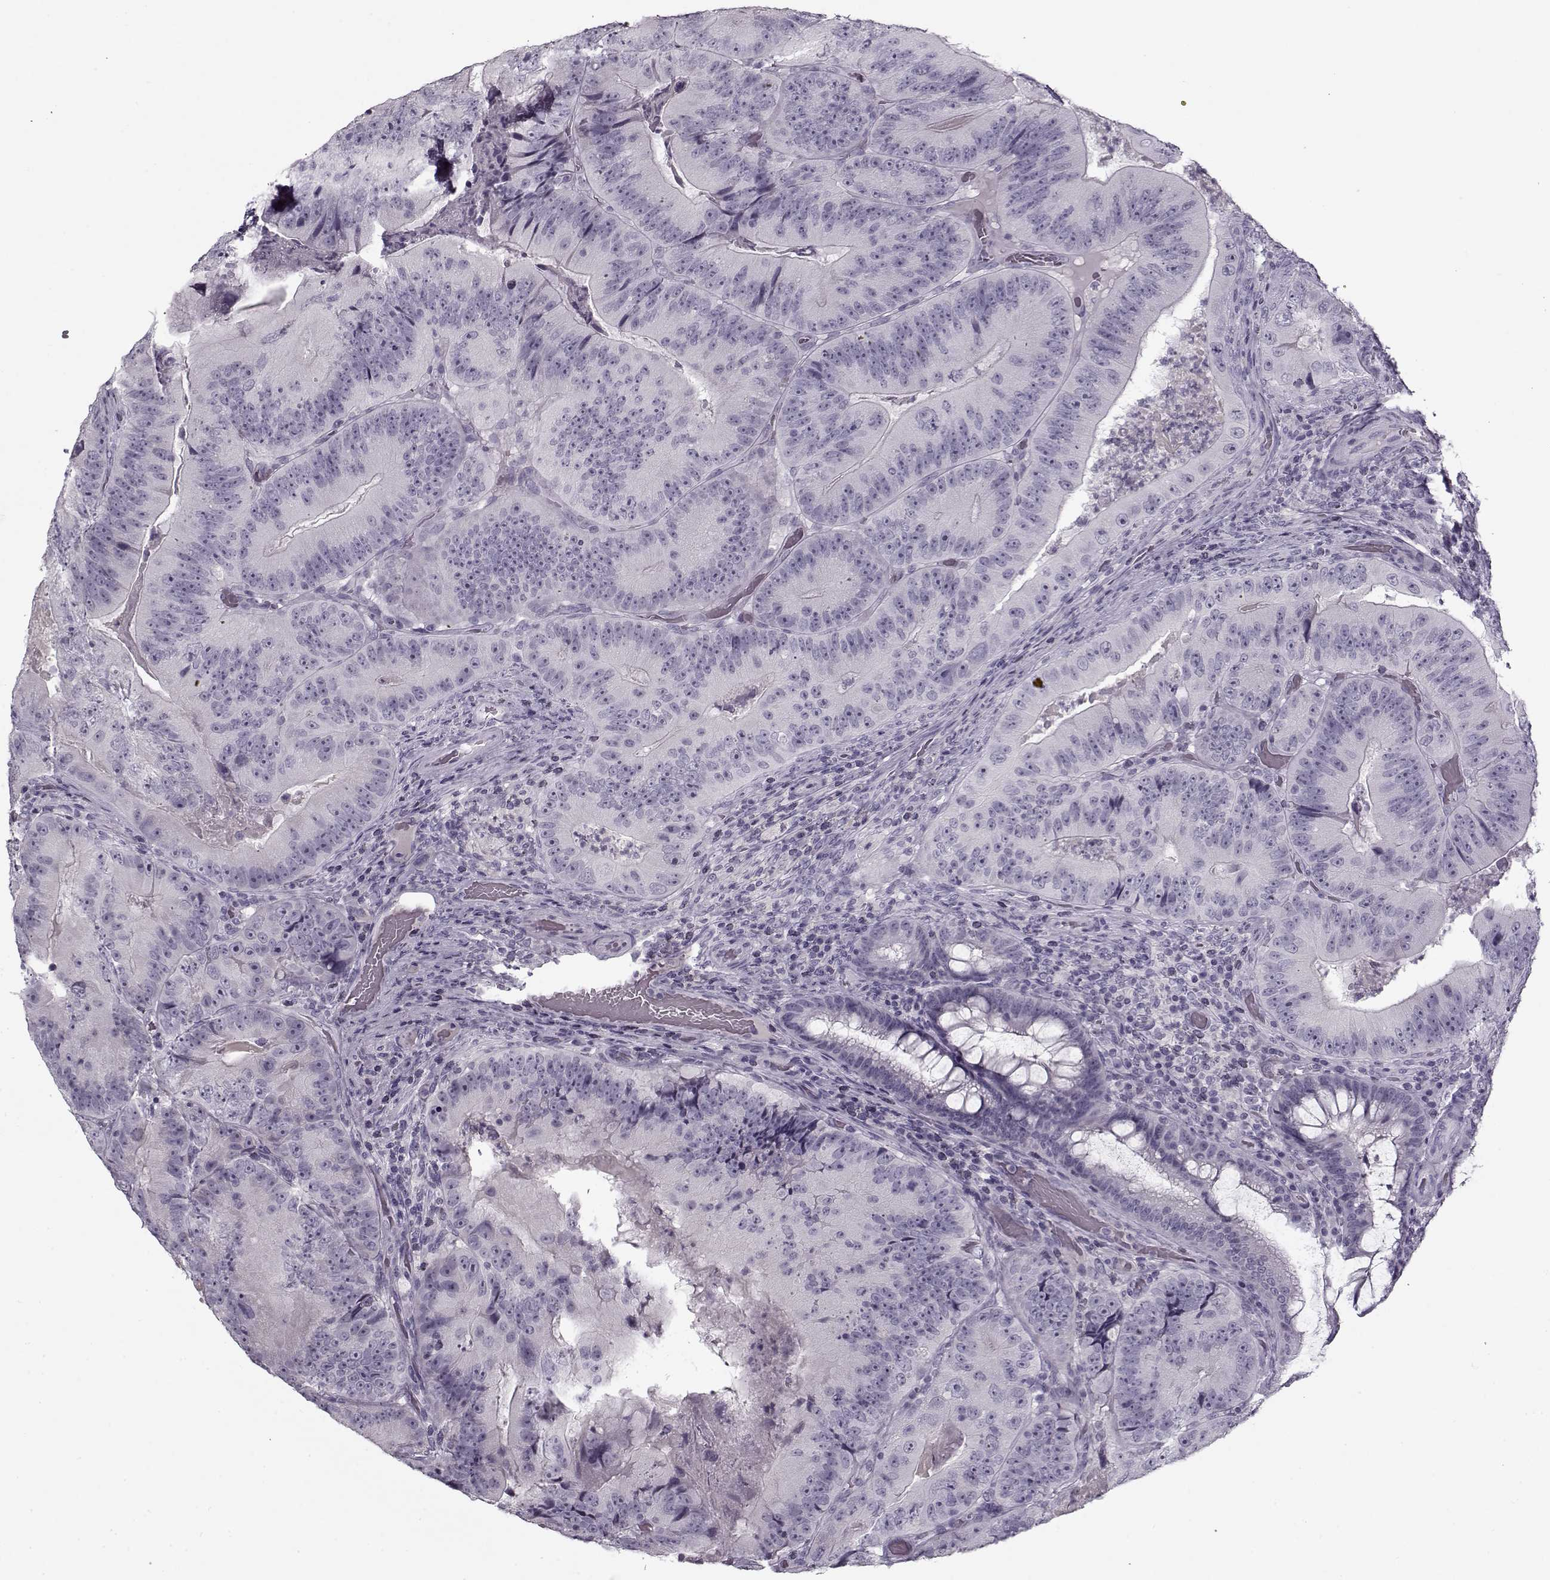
{"staining": {"intensity": "negative", "quantity": "none", "location": "none"}, "tissue": "colorectal cancer", "cell_type": "Tumor cells", "image_type": "cancer", "snomed": [{"axis": "morphology", "description": "Adenocarcinoma, NOS"}, {"axis": "topography", "description": "Colon"}], "caption": "Immunohistochemistry histopathology image of human colorectal cancer (adenocarcinoma) stained for a protein (brown), which reveals no expression in tumor cells.", "gene": "PNMT", "patient": {"sex": "female", "age": 86}}